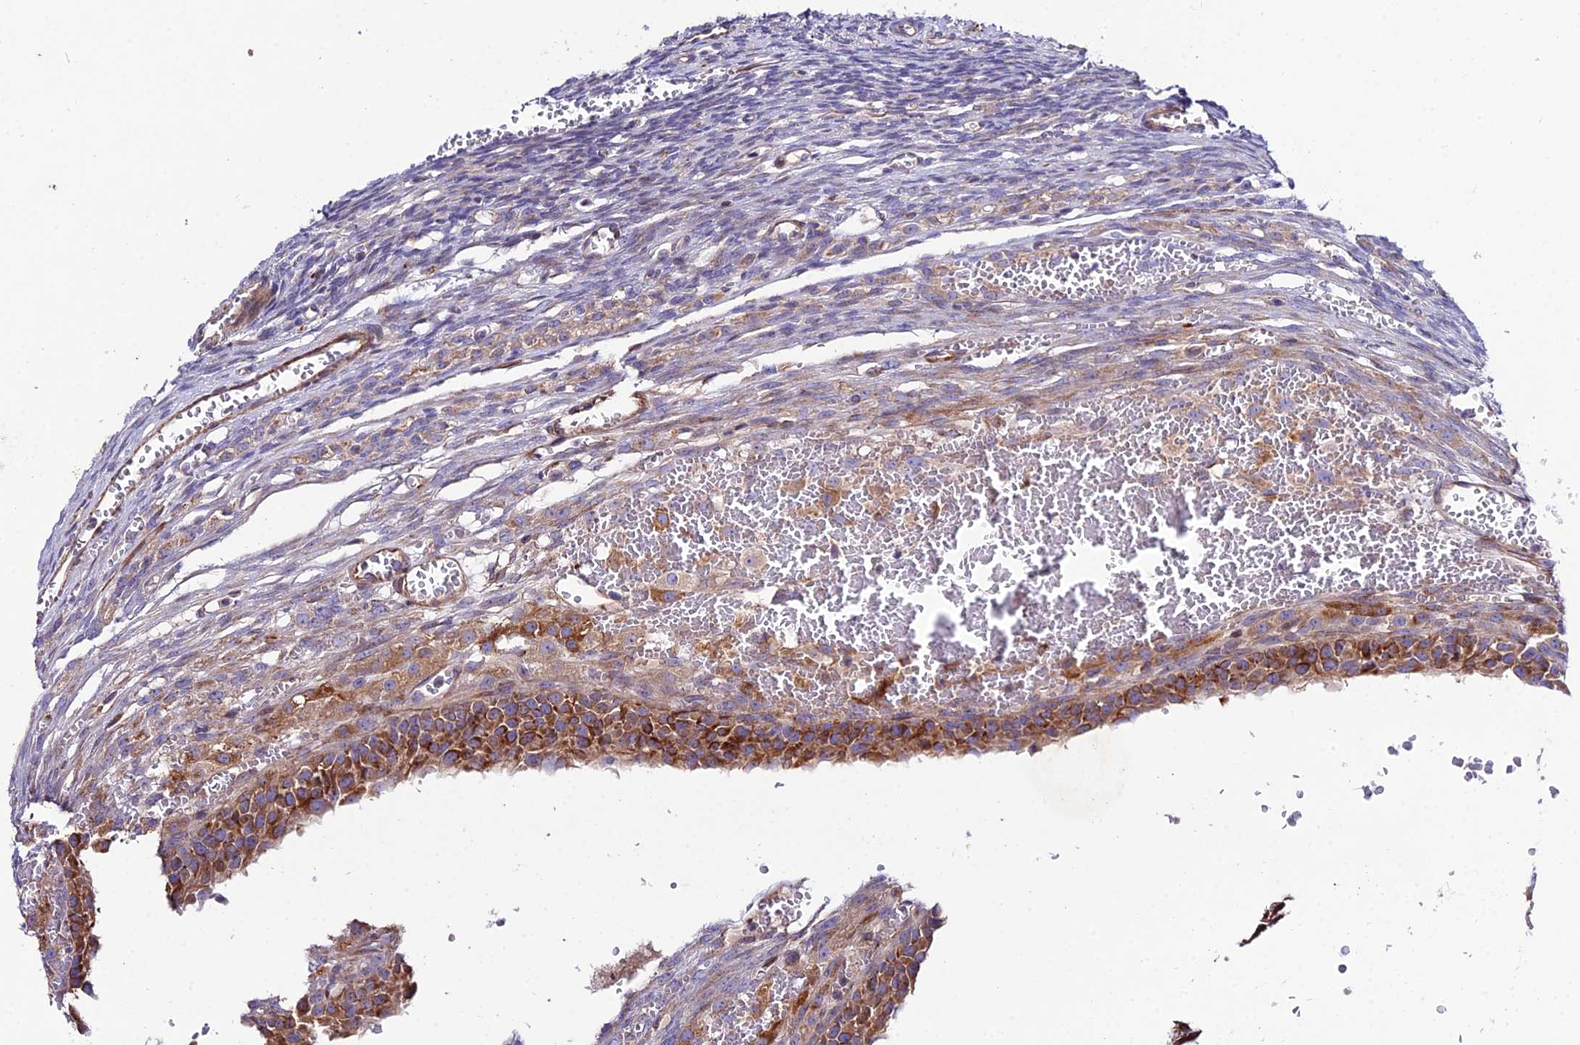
{"staining": {"intensity": "strong", "quantity": ">75%", "location": "cytoplasmic/membranous"}, "tissue": "ovary", "cell_type": "Follicle cells", "image_type": "normal", "snomed": [{"axis": "morphology", "description": "Normal tissue, NOS"}, {"axis": "topography", "description": "Ovary"}], "caption": "Brown immunohistochemical staining in benign human ovary demonstrates strong cytoplasmic/membranous staining in about >75% of follicle cells. (DAB = brown stain, brightfield microscopy at high magnification).", "gene": "ARL6IP1", "patient": {"sex": "female", "age": 39}}